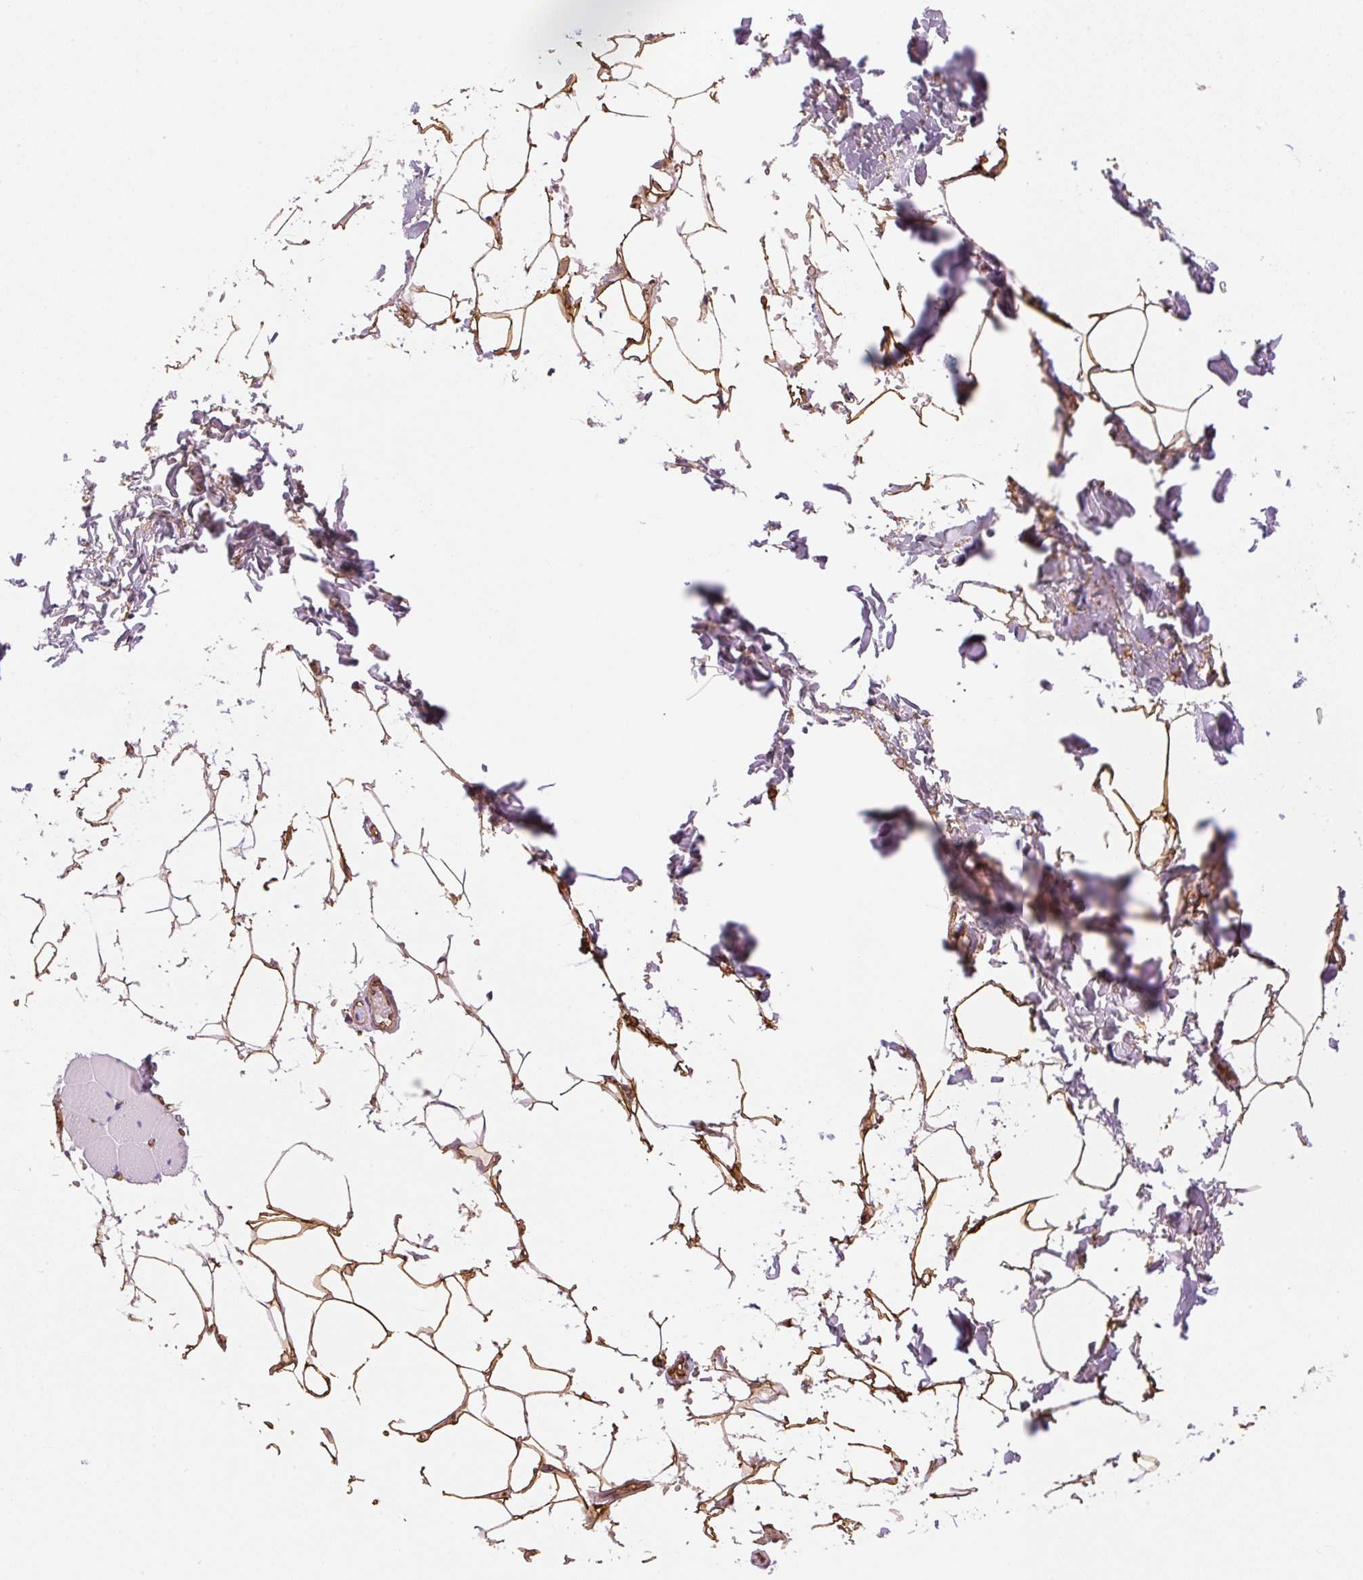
{"staining": {"intensity": "moderate", "quantity": ">75%", "location": "cytoplasmic/membranous"}, "tissue": "adipose tissue", "cell_type": "Adipocytes", "image_type": "normal", "snomed": [{"axis": "morphology", "description": "Normal tissue, NOS"}, {"axis": "topography", "description": "Skin"}, {"axis": "topography", "description": "Peripheral nerve tissue"}], "caption": "Immunohistochemistry (IHC) photomicrograph of unremarkable adipose tissue stained for a protein (brown), which demonstrates medium levels of moderate cytoplasmic/membranous staining in about >75% of adipocytes.", "gene": "EHD1", "patient": {"sex": "female", "age": 56}}